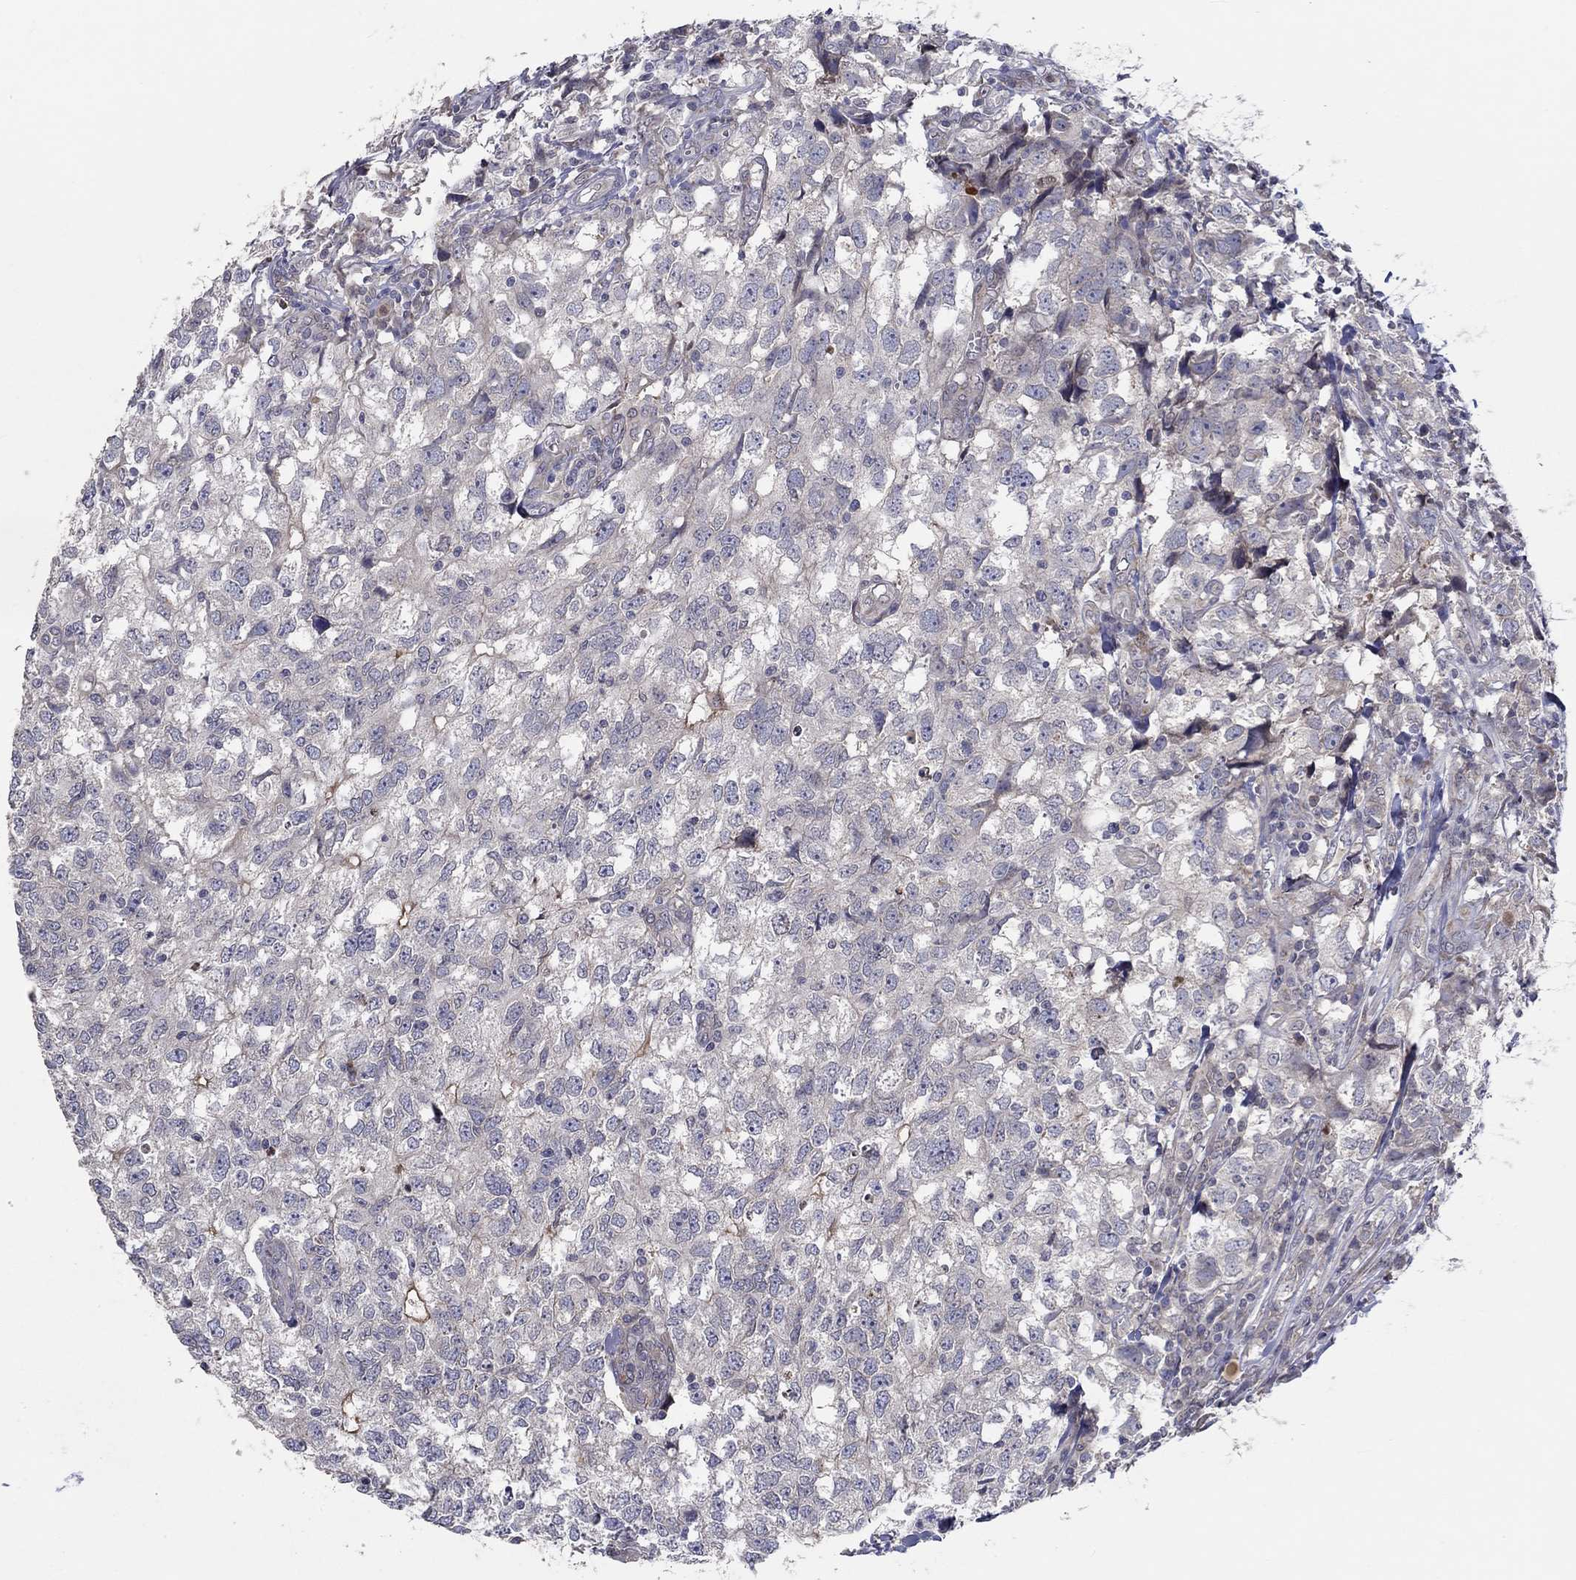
{"staining": {"intensity": "negative", "quantity": "none", "location": "none"}, "tissue": "breast cancer", "cell_type": "Tumor cells", "image_type": "cancer", "snomed": [{"axis": "morphology", "description": "Duct carcinoma"}, {"axis": "topography", "description": "Breast"}], "caption": "DAB immunohistochemical staining of human intraductal carcinoma (breast) shows no significant positivity in tumor cells.", "gene": "CETN3", "patient": {"sex": "female", "age": 30}}